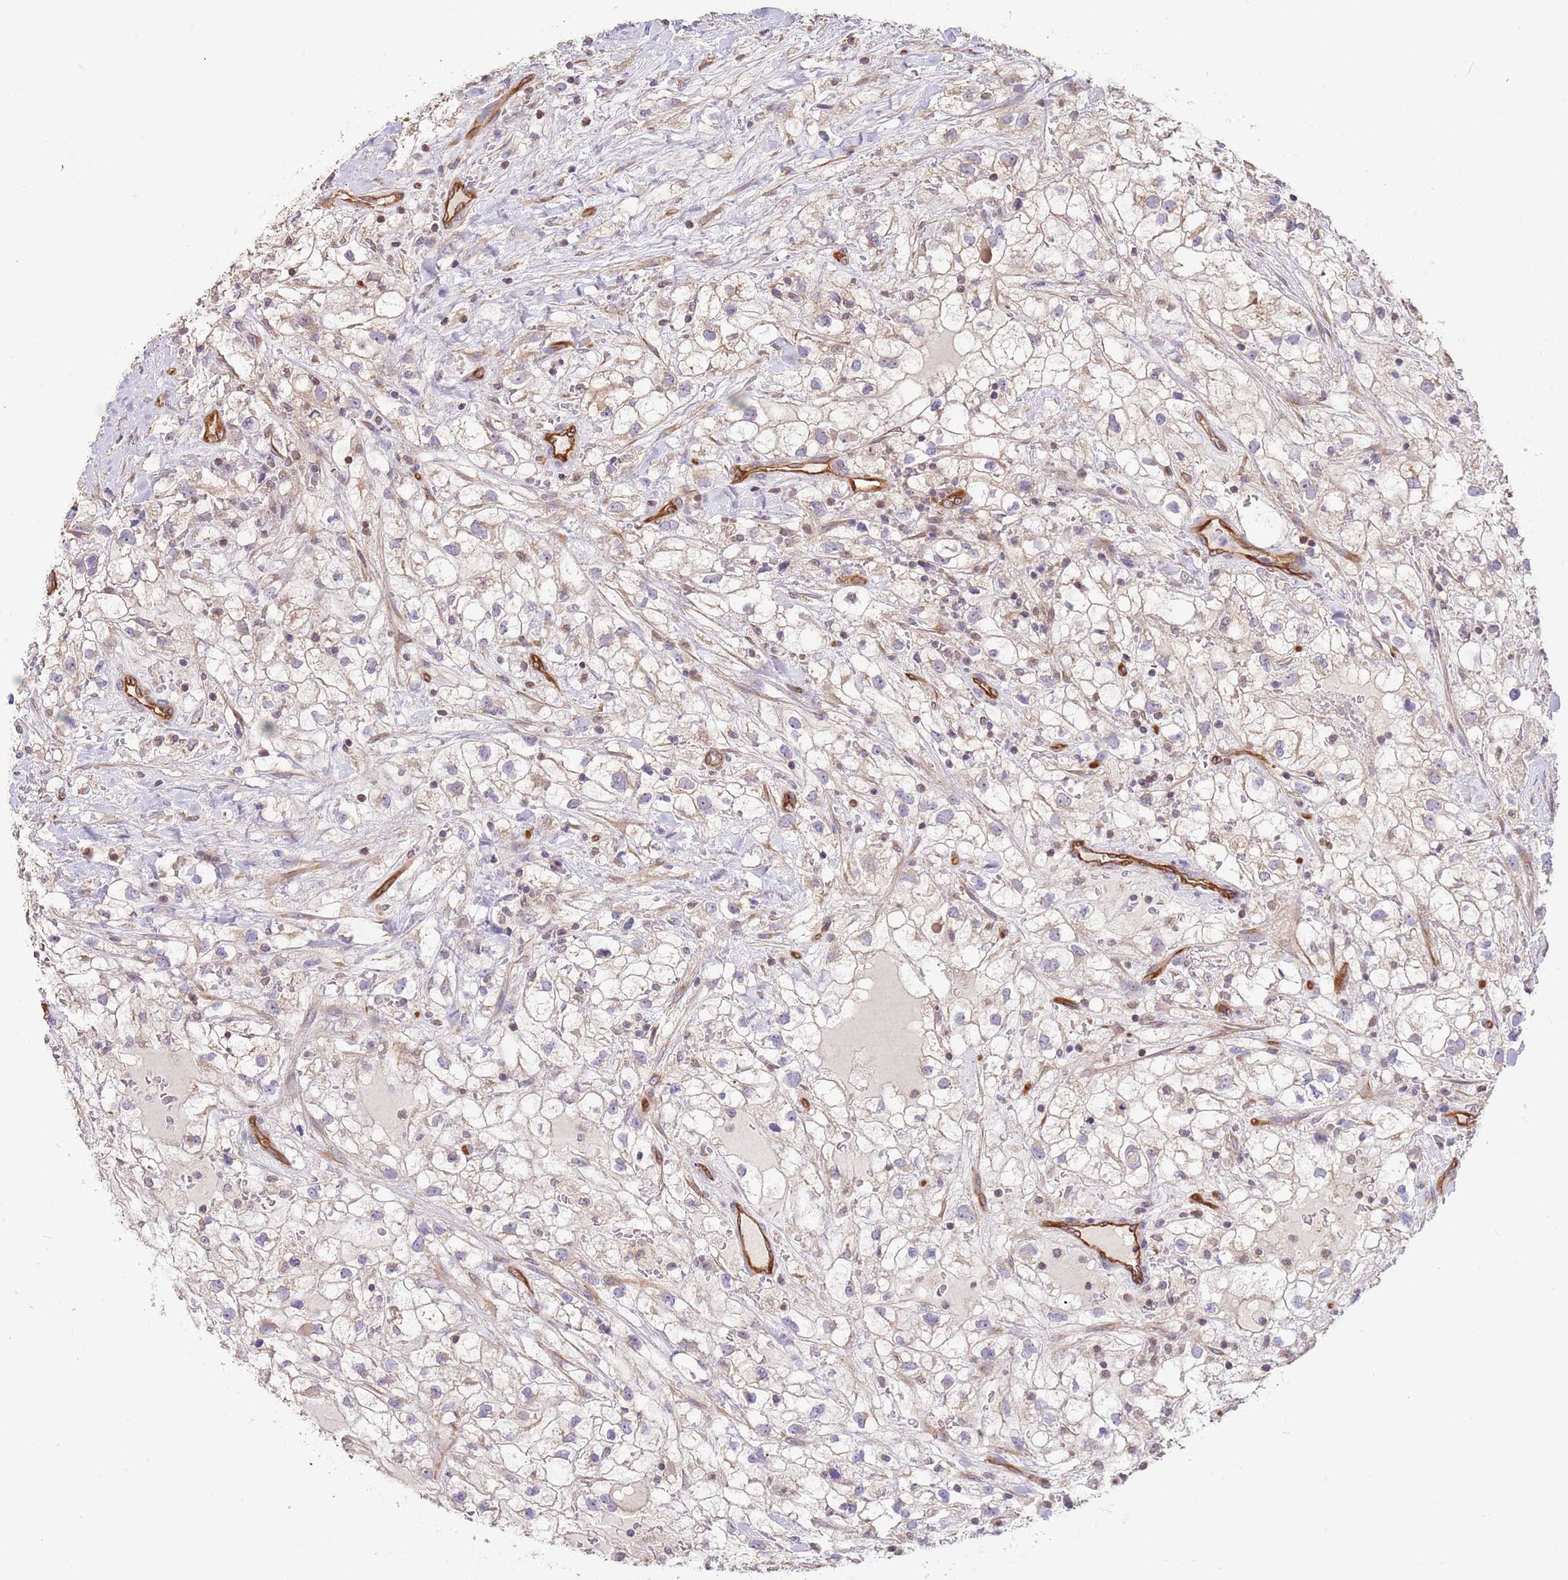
{"staining": {"intensity": "negative", "quantity": "none", "location": "none"}, "tissue": "renal cancer", "cell_type": "Tumor cells", "image_type": "cancer", "snomed": [{"axis": "morphology", "description": "Adenocarcinoma, NOS"}, {"axis": "topography", "description": "Kidney"}], "caption": "Renal cancer (adenocarcinoma) was stained to show a protein in brown. There is no significant expression in tumor cells.", "gene": "DOCK9", "patient": {"sex": "male", "age": 59}}